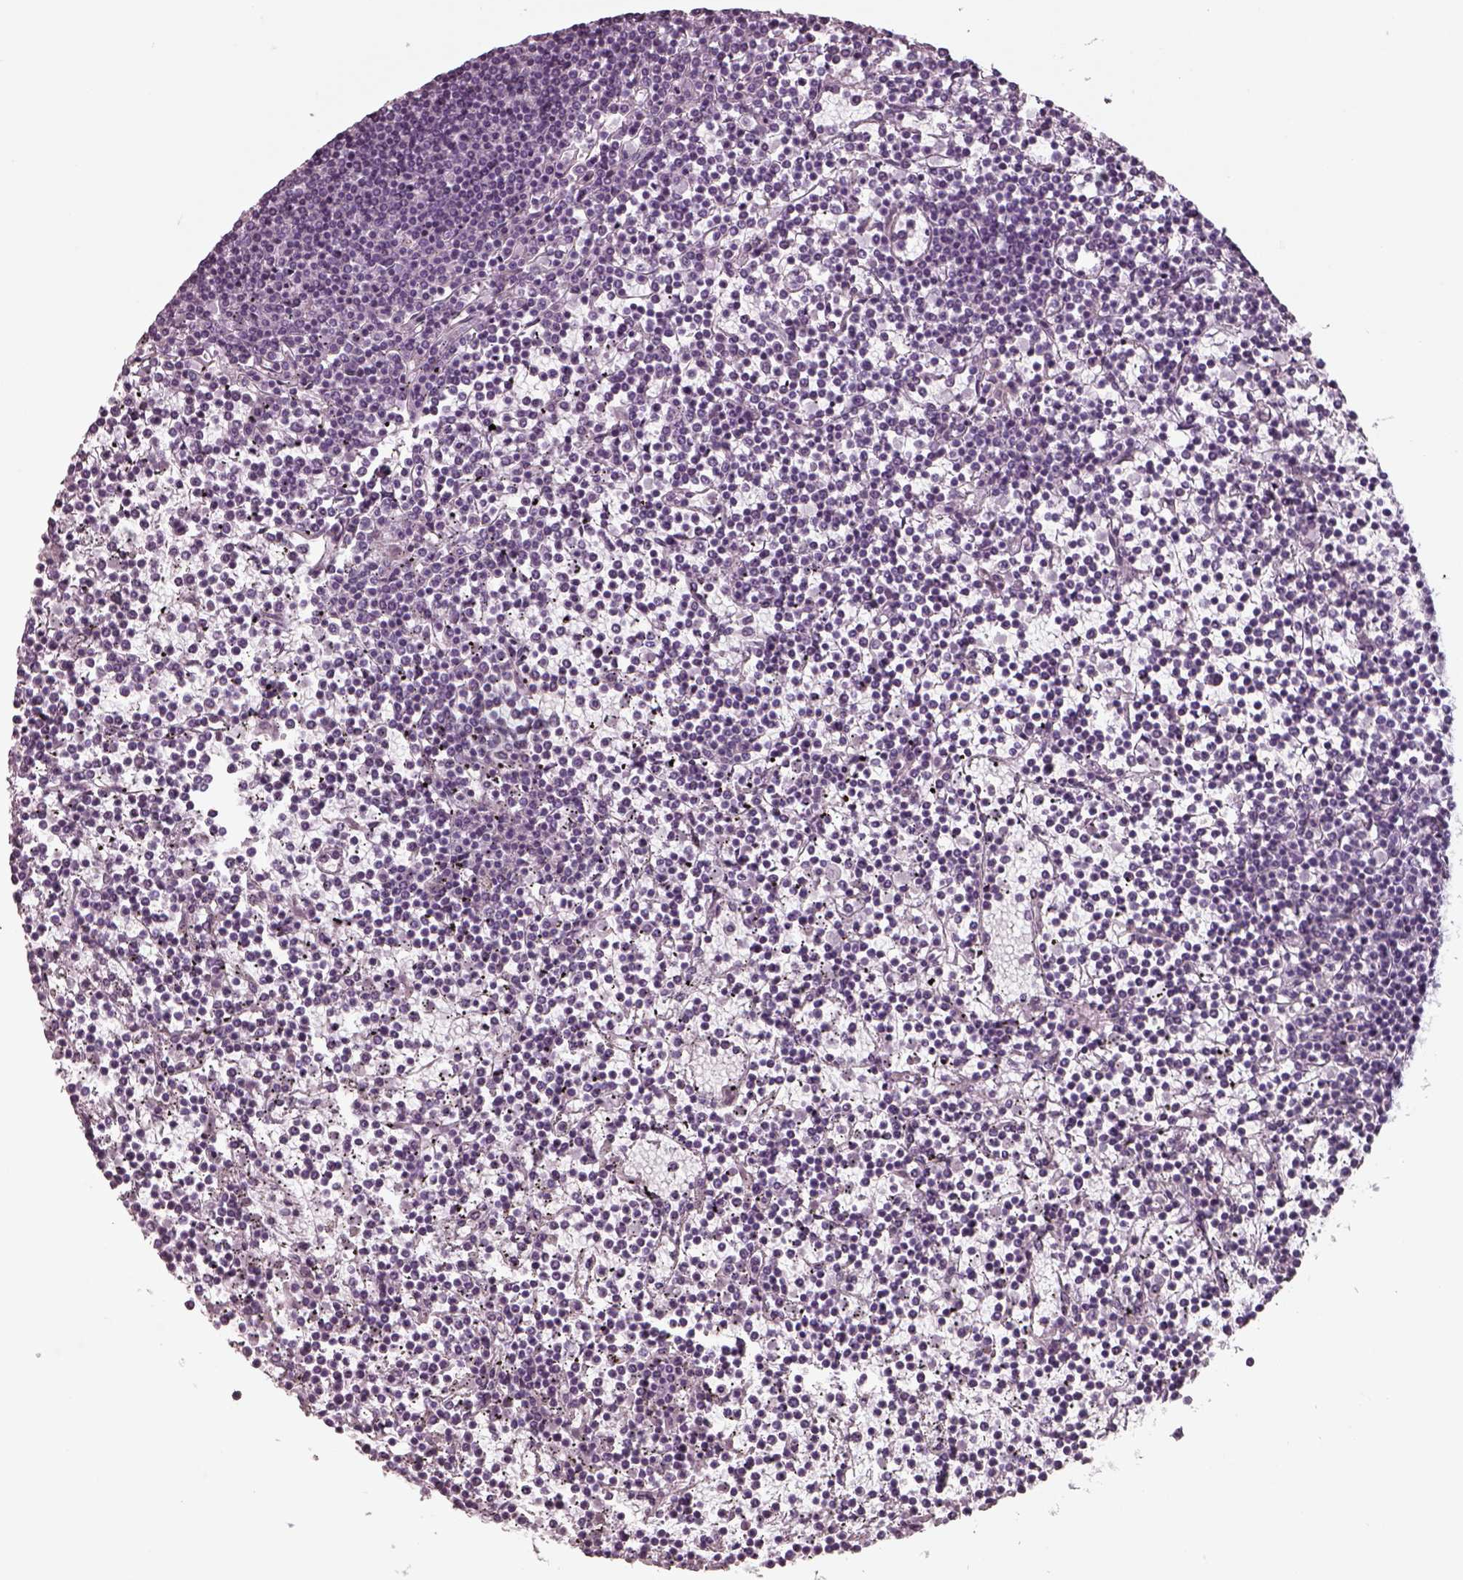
{"staining": {"intensity": "negative", "quantity": "none", "location": "none"}, "tissue": "lymphoma", "cell_type": "Tumor cells", "image_type": "cancer", "snomed": [{"axis": "morphology", "description": "Malignant lymphoma, non-Hodgkin's type, Low grade"}, {"axis": "topography", "description": "Spleen"}], "caption": "DAB (3,3'-diaminobenzidine) immunohistochemical staining of human lymphoma demonstrates no significant positivity in tumor cells.", "gene": "SEPTIN14", "patient": {"sex": "female", "age": 19}}